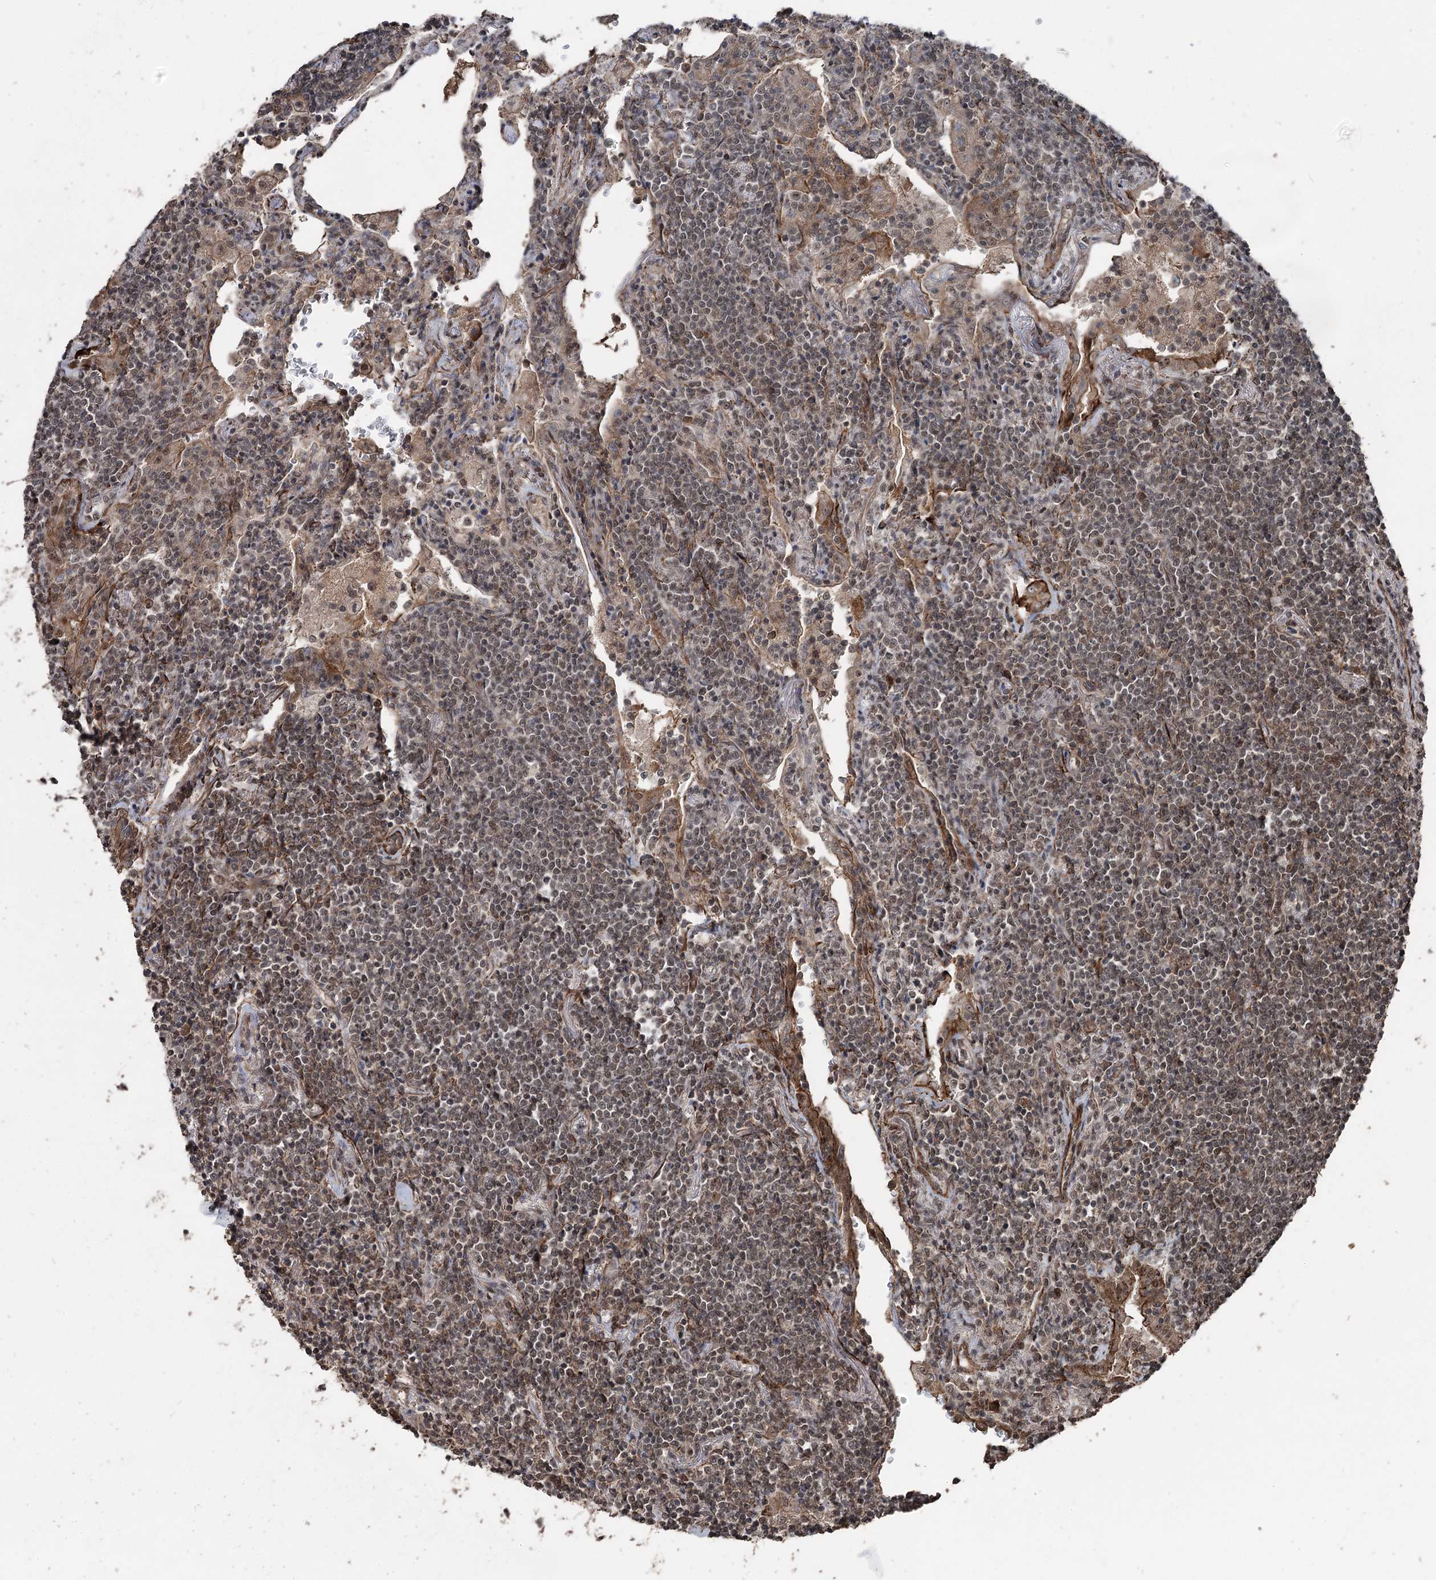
{"staining": {"intensity": "weak", "quantity": ">75%", "location": "nuclear"}, "tissue": "lymphoma", "cell_type": "Tumor cells", "image_type": "cancer", "snomed": [{"axis": "morphology", "description": "Malignant lymphoma, non-Hodgkin's type, Low grade"}, {"axis": "topography", "description": "Lung"}], "caption": "Human lymphoma stained with a brown dye reveals weak nuclear positive positivity in about >75% of tumor cells.", "gene": "CCDC82", "patient": {"sex": "female", "age": 71}}